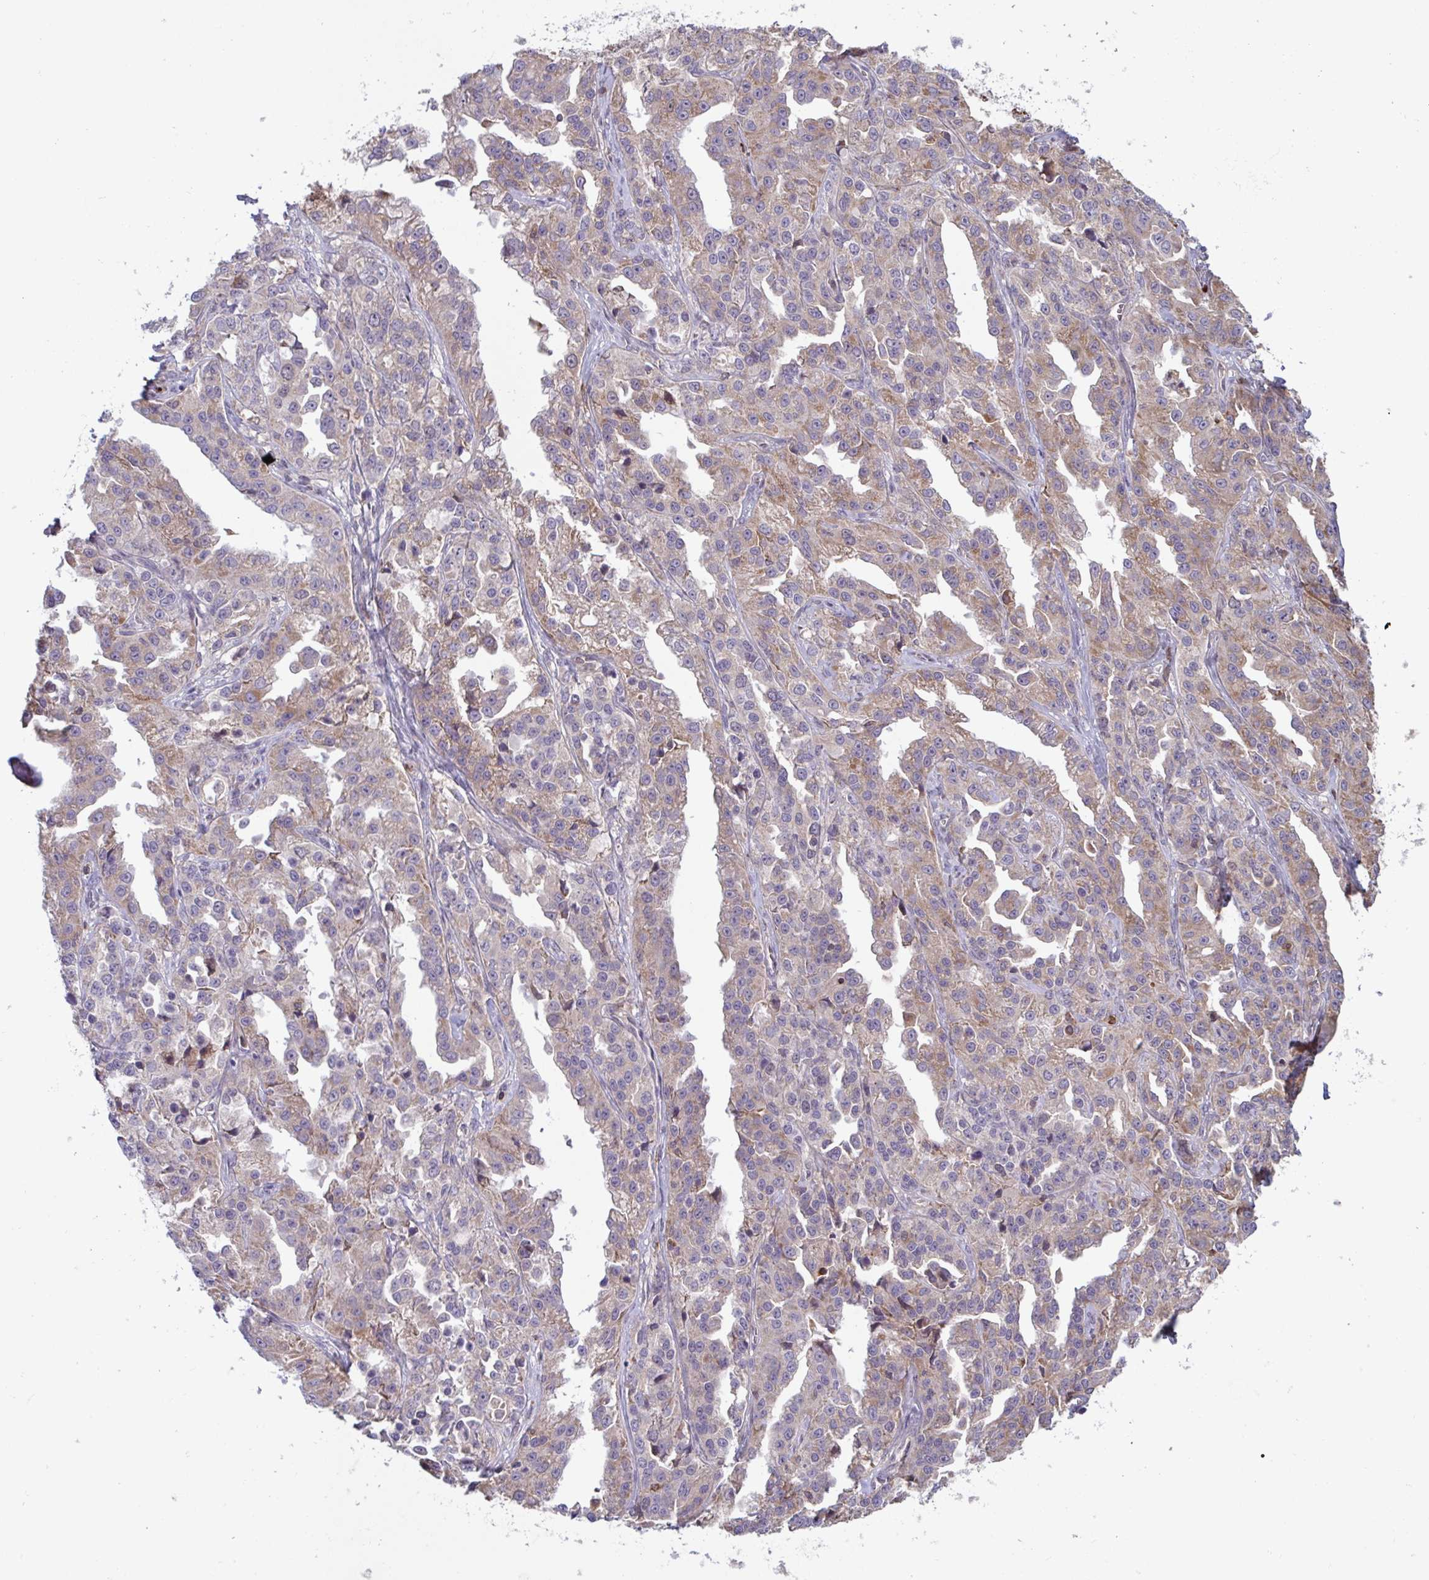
{"staining": {"intensity": "moderate", "quantity": "25%-75%", "location": "cytoplasmic/membranous"}, "tissue": "ovarian cancer", "cell_type": "Tumor cells", "image_type": "cancer", "snomed": [{"axis": "morphology", "description": "Cystadenocarcinoma, serous, NOS"}, {"axis": "topography", "description": "Ovary"}], "caption": "Immunohistochemical staining of human ovarian cancer (serous cystadenocarcinoma) exhibits moderate cytoplasmic/membranous protein positivity in about 25%-75% of tumor cells. The protein of interest is stained brown, and the nuclei are stained in blue (DAB IHC with brightfield microscopy, high magnification).", "gene": "IL1R1", "patient": {"sex": "female", "age": 75}}